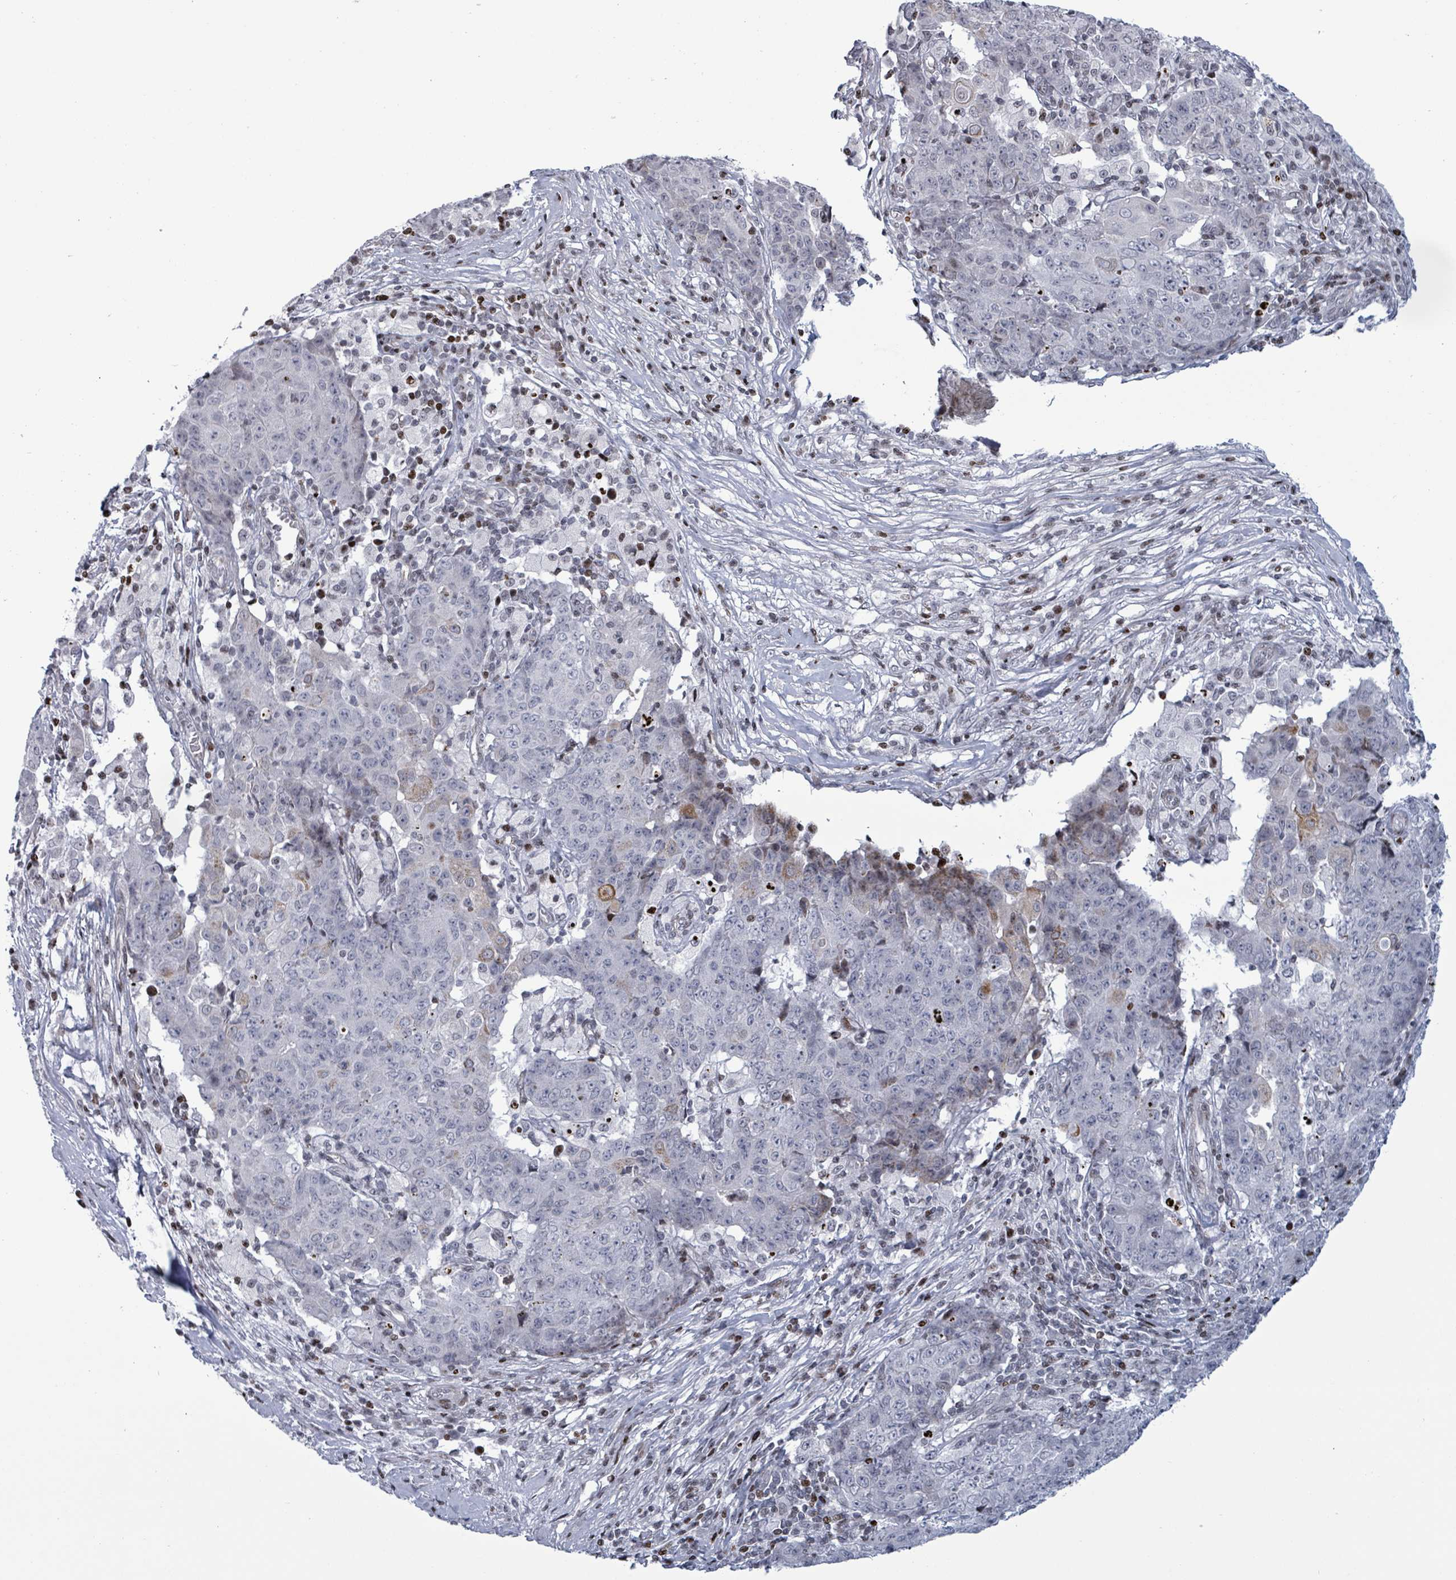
{"staining": {"intensity": "weak", "quantity": "<25%", "location": "cytoplasmic/membranous"}, "tissue": "ovarian cancer", "cell_type": "Tumor cells", "image_type": "cancer", "snomed": [{"axis": "morphology", "description": "Carcinoma, endometroid"}, {"axis": "topography", "description": "Ovary"}], "caption": "The immunohistochemistry (IHC) photomicrograph has no significant expression in tumor cells of ovarian cancer (endometroid carcinoma) tissue. (DAB (3,3'-diaminobenzidine) immunohistochemistry (IHC) with hematoxylin counter stain).", "gene": "FNDC4", "patient": {"sex": "female", "age": 42}}